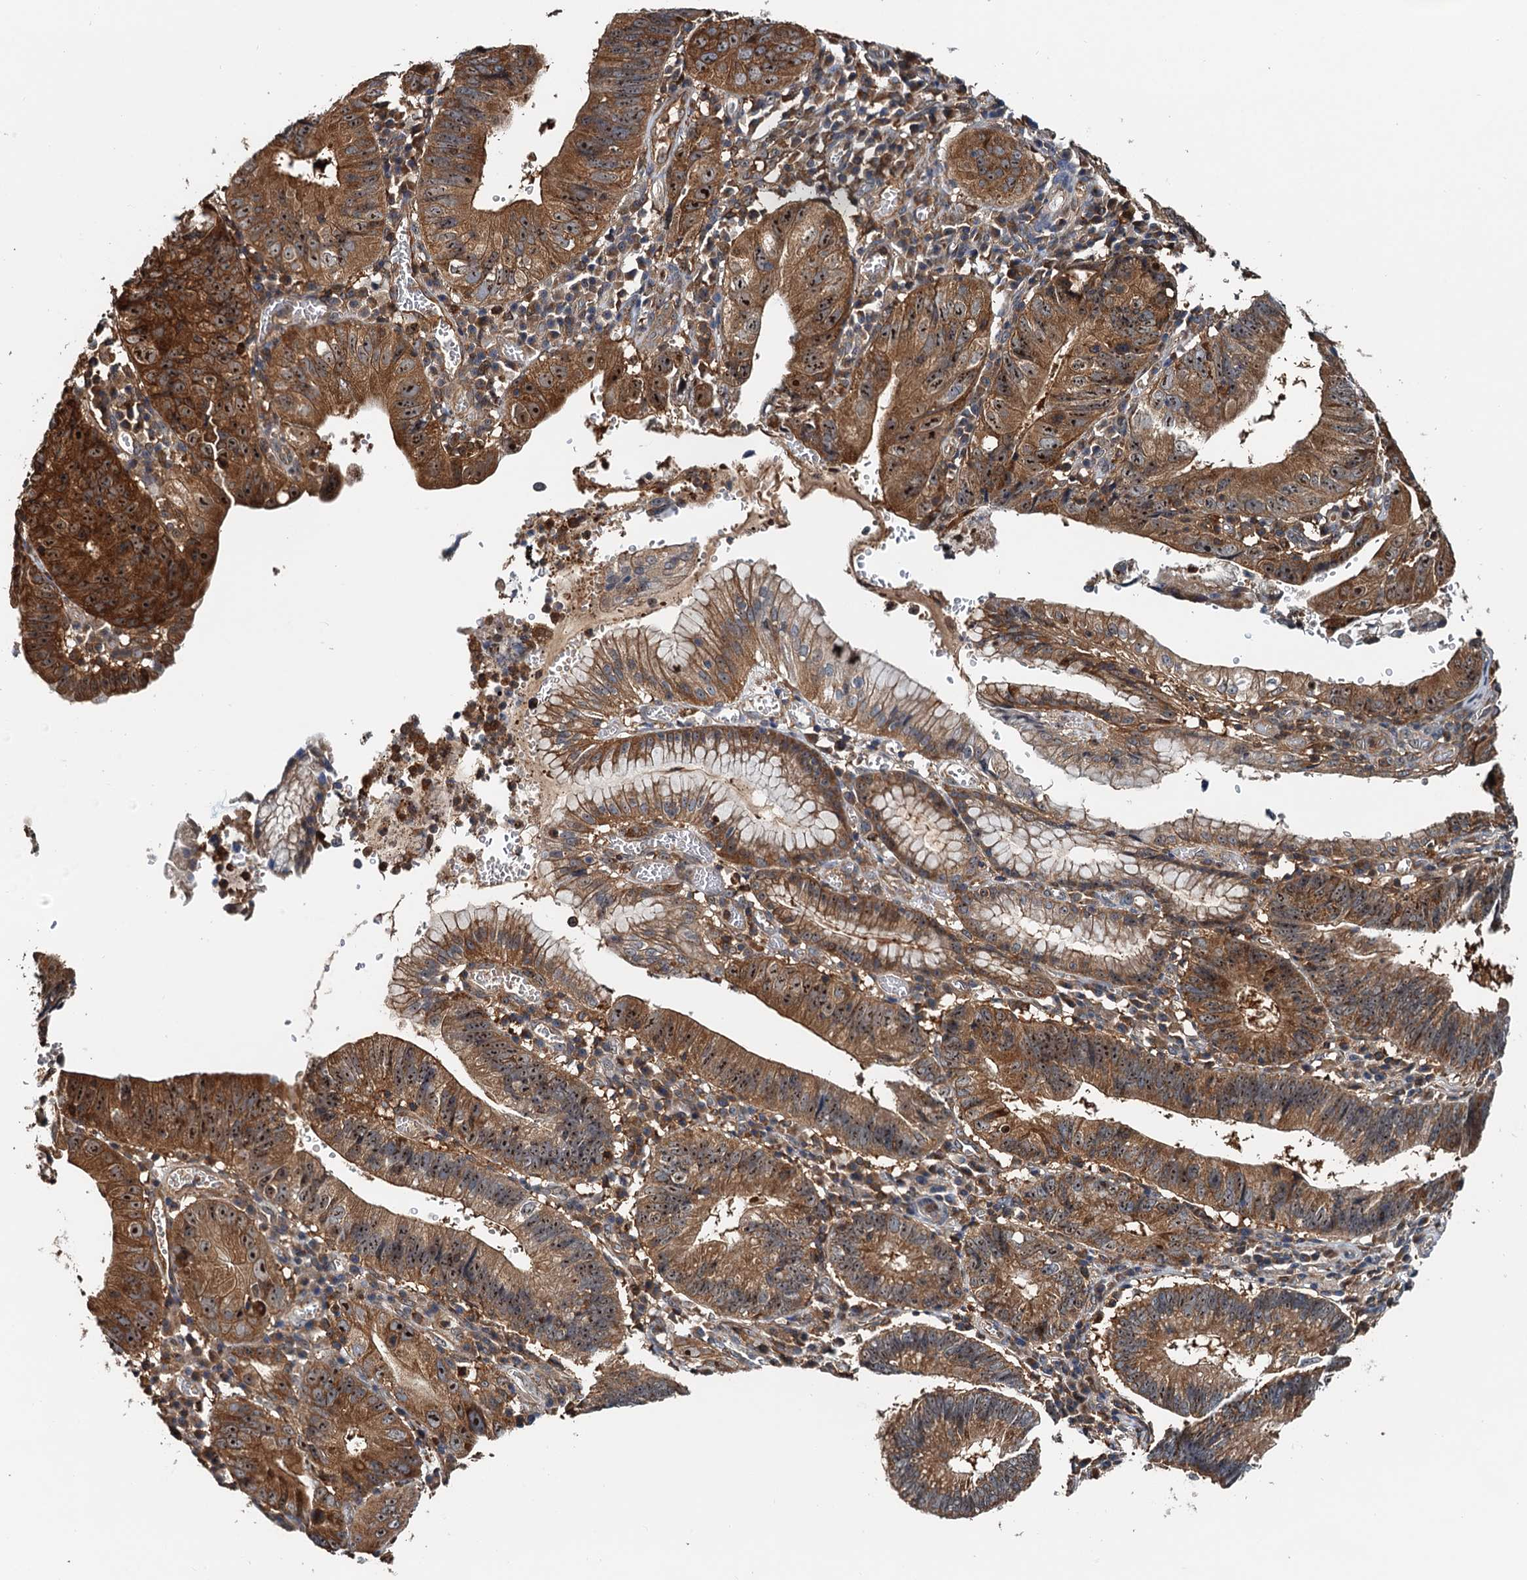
{"staining": {"intensity": "moderate", "quantity": ">75%", "location": "cytoplasmic/membranous,nuclear"}, "tissue": "stomach cancer", "cell_type": "Tumor cells", "image_type": "cancer", "snomed": [{"axis": "morphology", "description": "Adenocarcinoma, NOS"}, {"axis": "topography", "description": "Stomach"}], "caption": "Immunohistochemistry (IHC) image of neoplastic tissue: stomach adenocarcinoma stained using immunohistochemistry (IHC) demonstrates medium levels of moderate protein expression localized specifically in the cytoplasmic/membranous and nuclear of tumor cells, appearing as a cytoplasmic/membranous and nuclear brown color.", "gene": "USP6NL", "patient": {"sex": "male", "age": 59}}